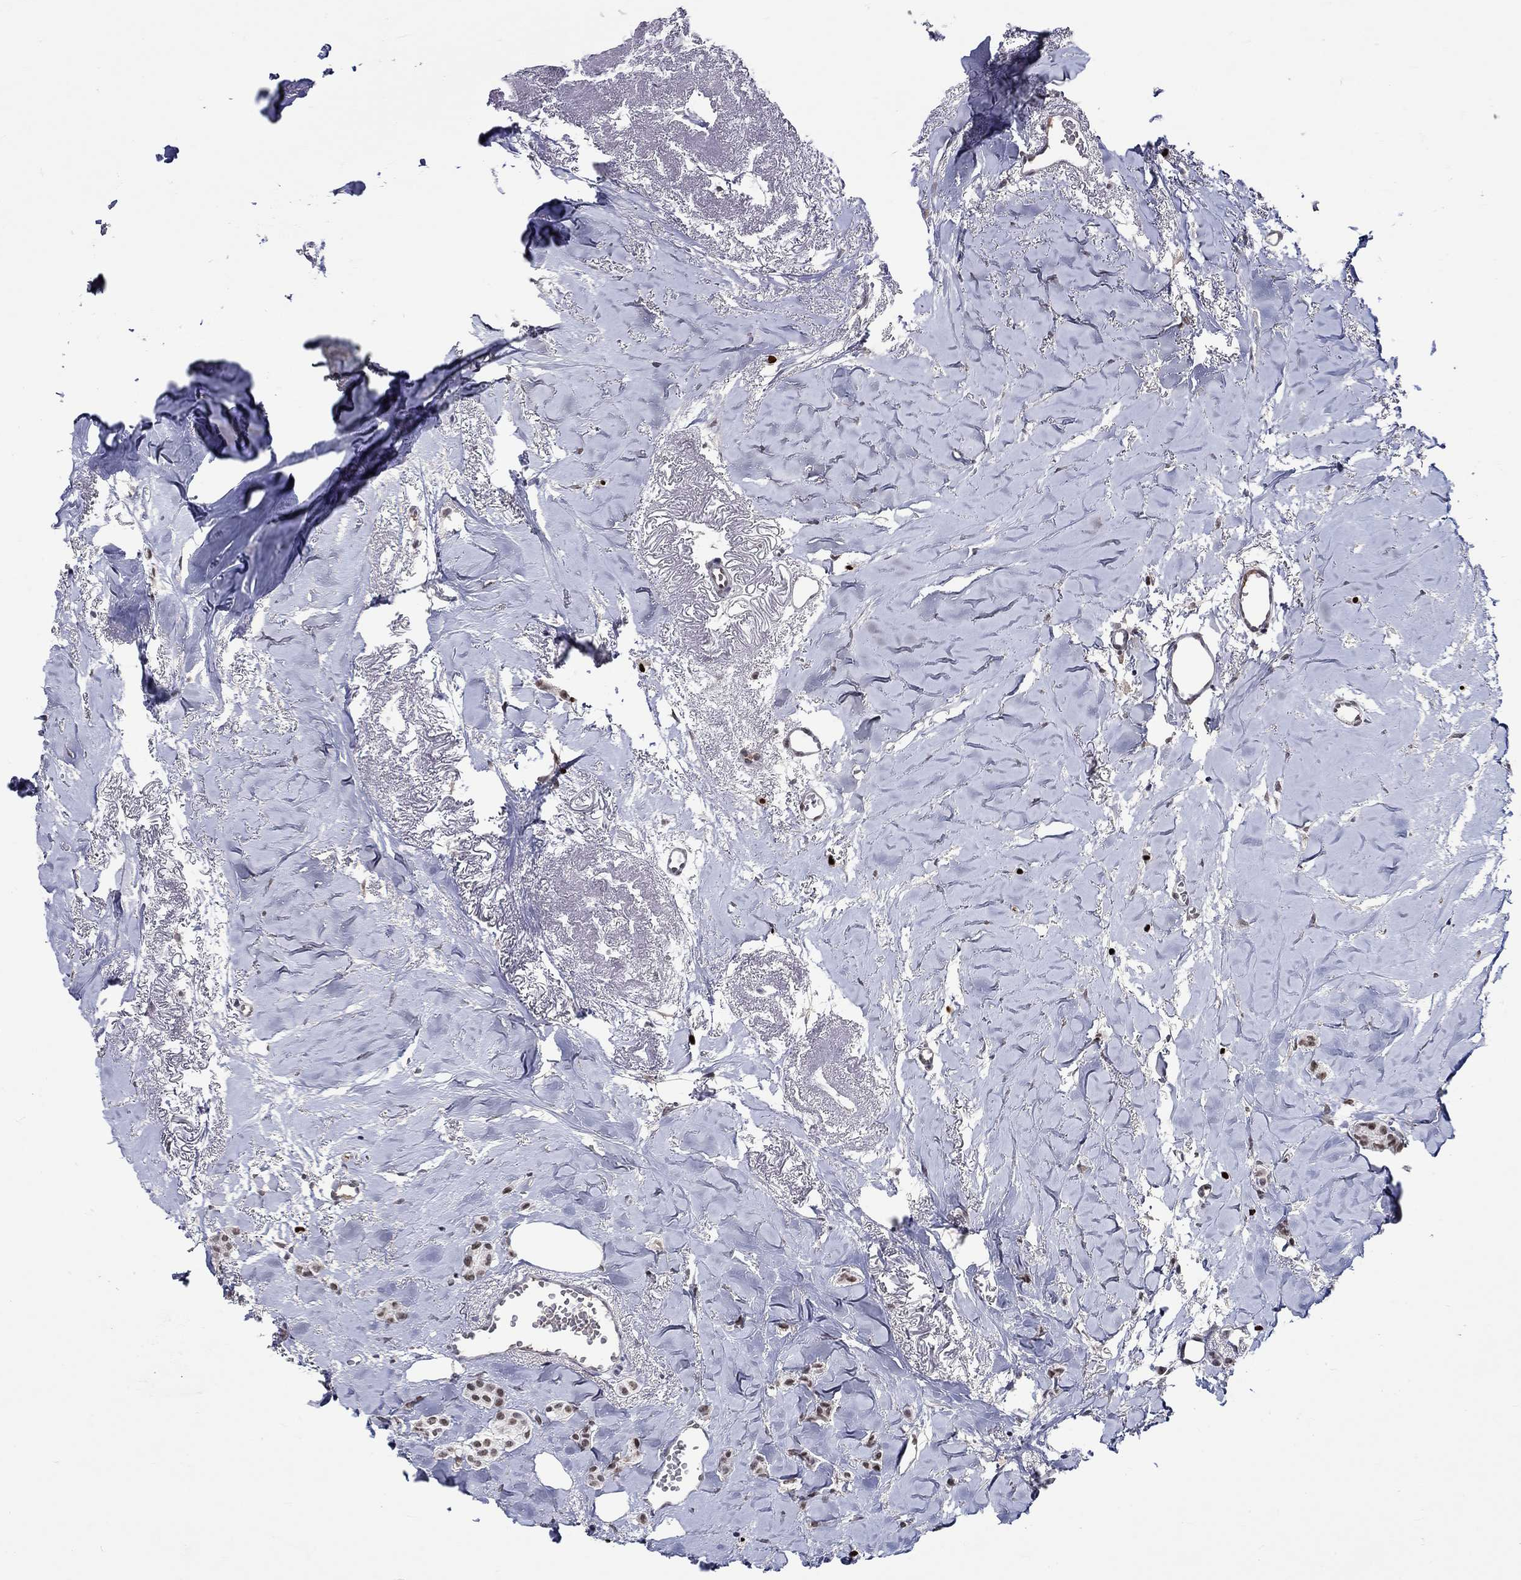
{"staining": {"intensity": "strong", "quantity": "<25%", "location": "nuclear"}, "tissue": "breast cancer", "cell_type": "Tumor cells", "image_type": "cancer", "snomed": [{"axis": "morphology", "description": "Duct carcinoma"}, {"axis": "topography", "description": "Breast"}], "caption": "An image showing strong nuclear positivity in approximately <25% of tumor cells in breast cancer, as visualized by brown immunohistochemical staining.", "gene": "GATA2", "patient": {"sex": "female", "age": 85}}